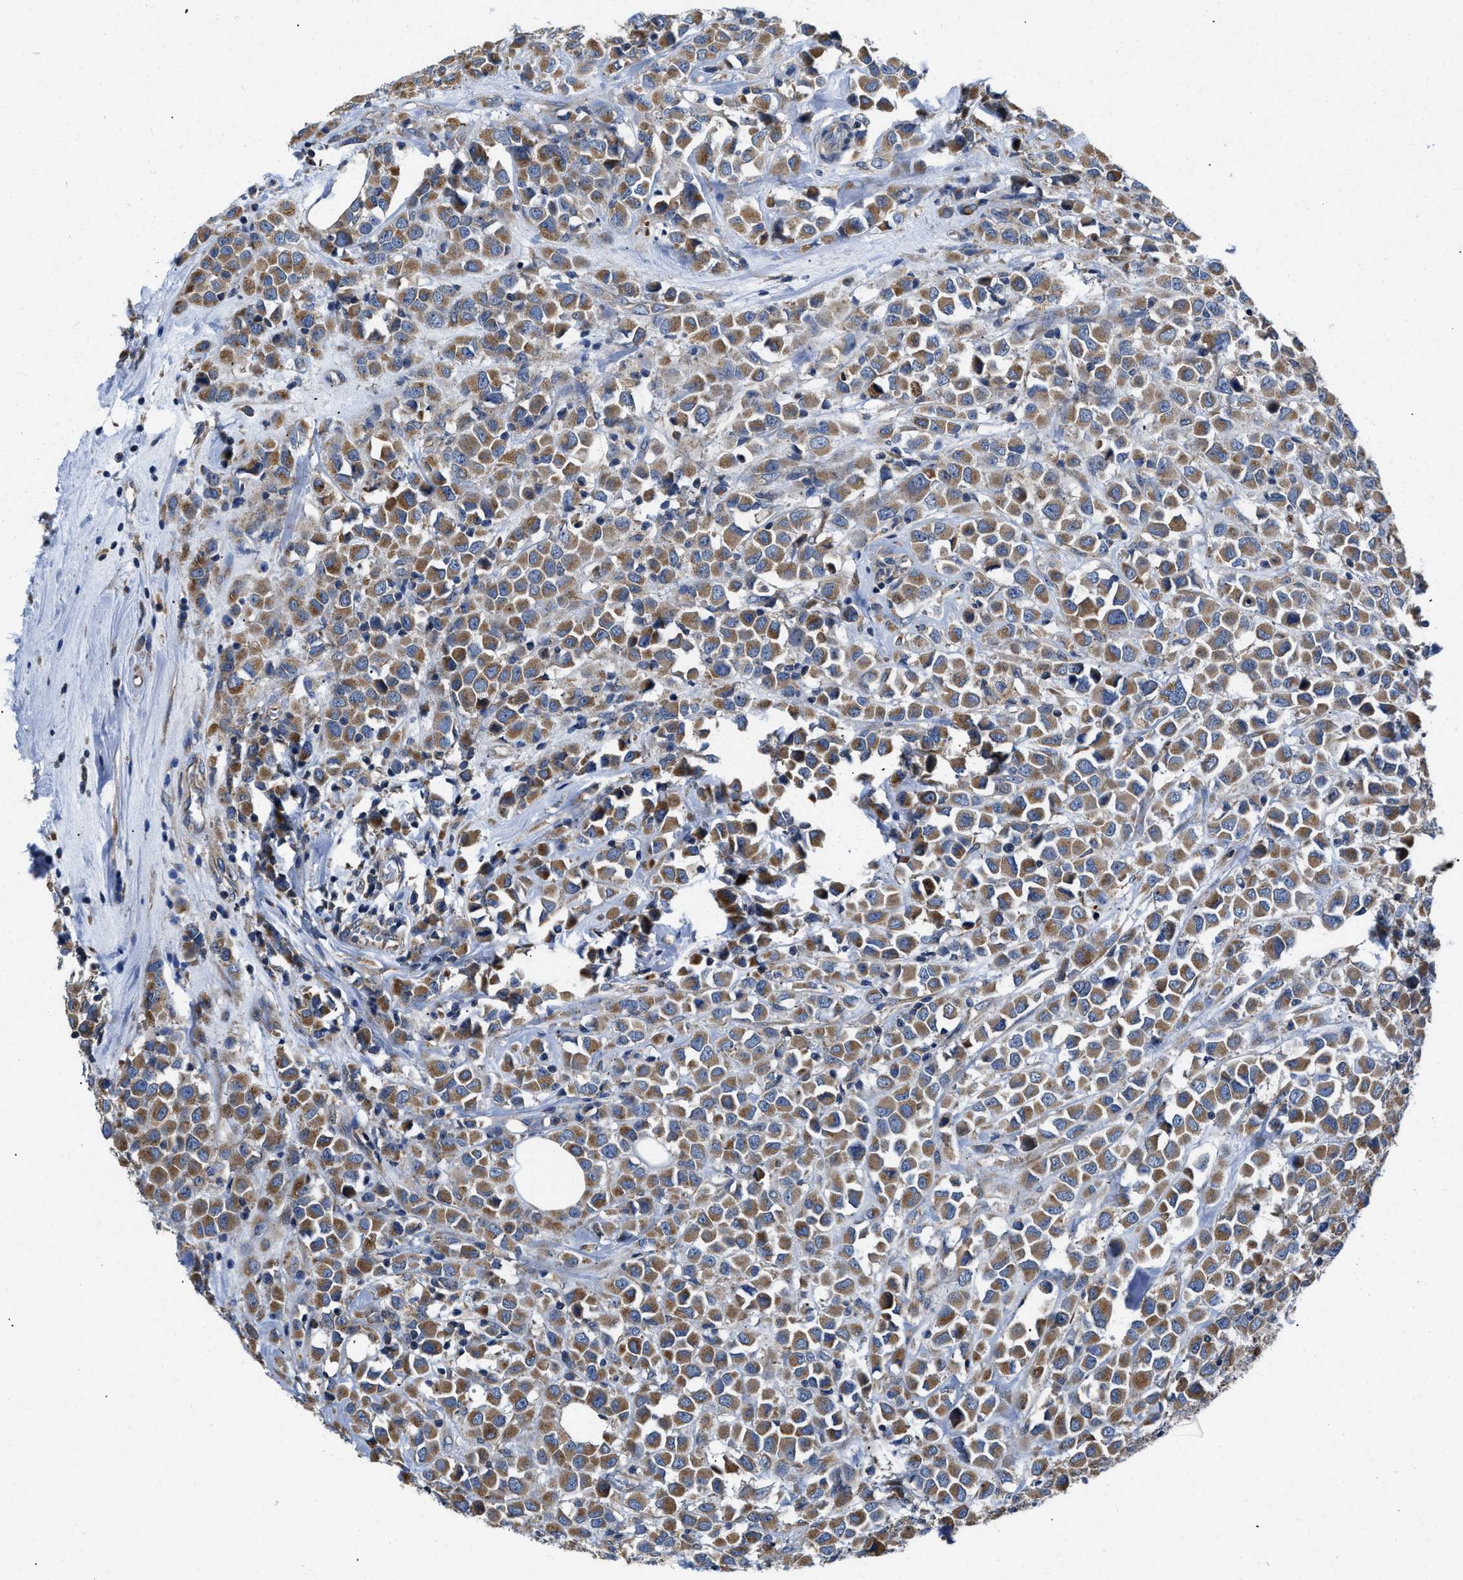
{"staining": {"intensity": "moderate", "quantity": ">75%", "location": "cytoplasmic/membranous"}, "tissue": "breast cancer", "cell_type": "Tumor cells", "image_type": "cancer", "snomed": [{"axis": "morphology", "description": "Duct carcinoma"}, {"axis": "topography", "description": "Breast"}], "caption": "Protein staining of breast cancer tissue displays moderate cytoplasmic/membranous expression in about >75% of tumor cells. The staining is performed using DAB (3,3'-diaminobenzidine) brown chromogen to label protein expression. The nuclei are counter-stained blue using hematoxylin.", "gene": "CEP128", "patient": {"sex": "female", "age": 61}}